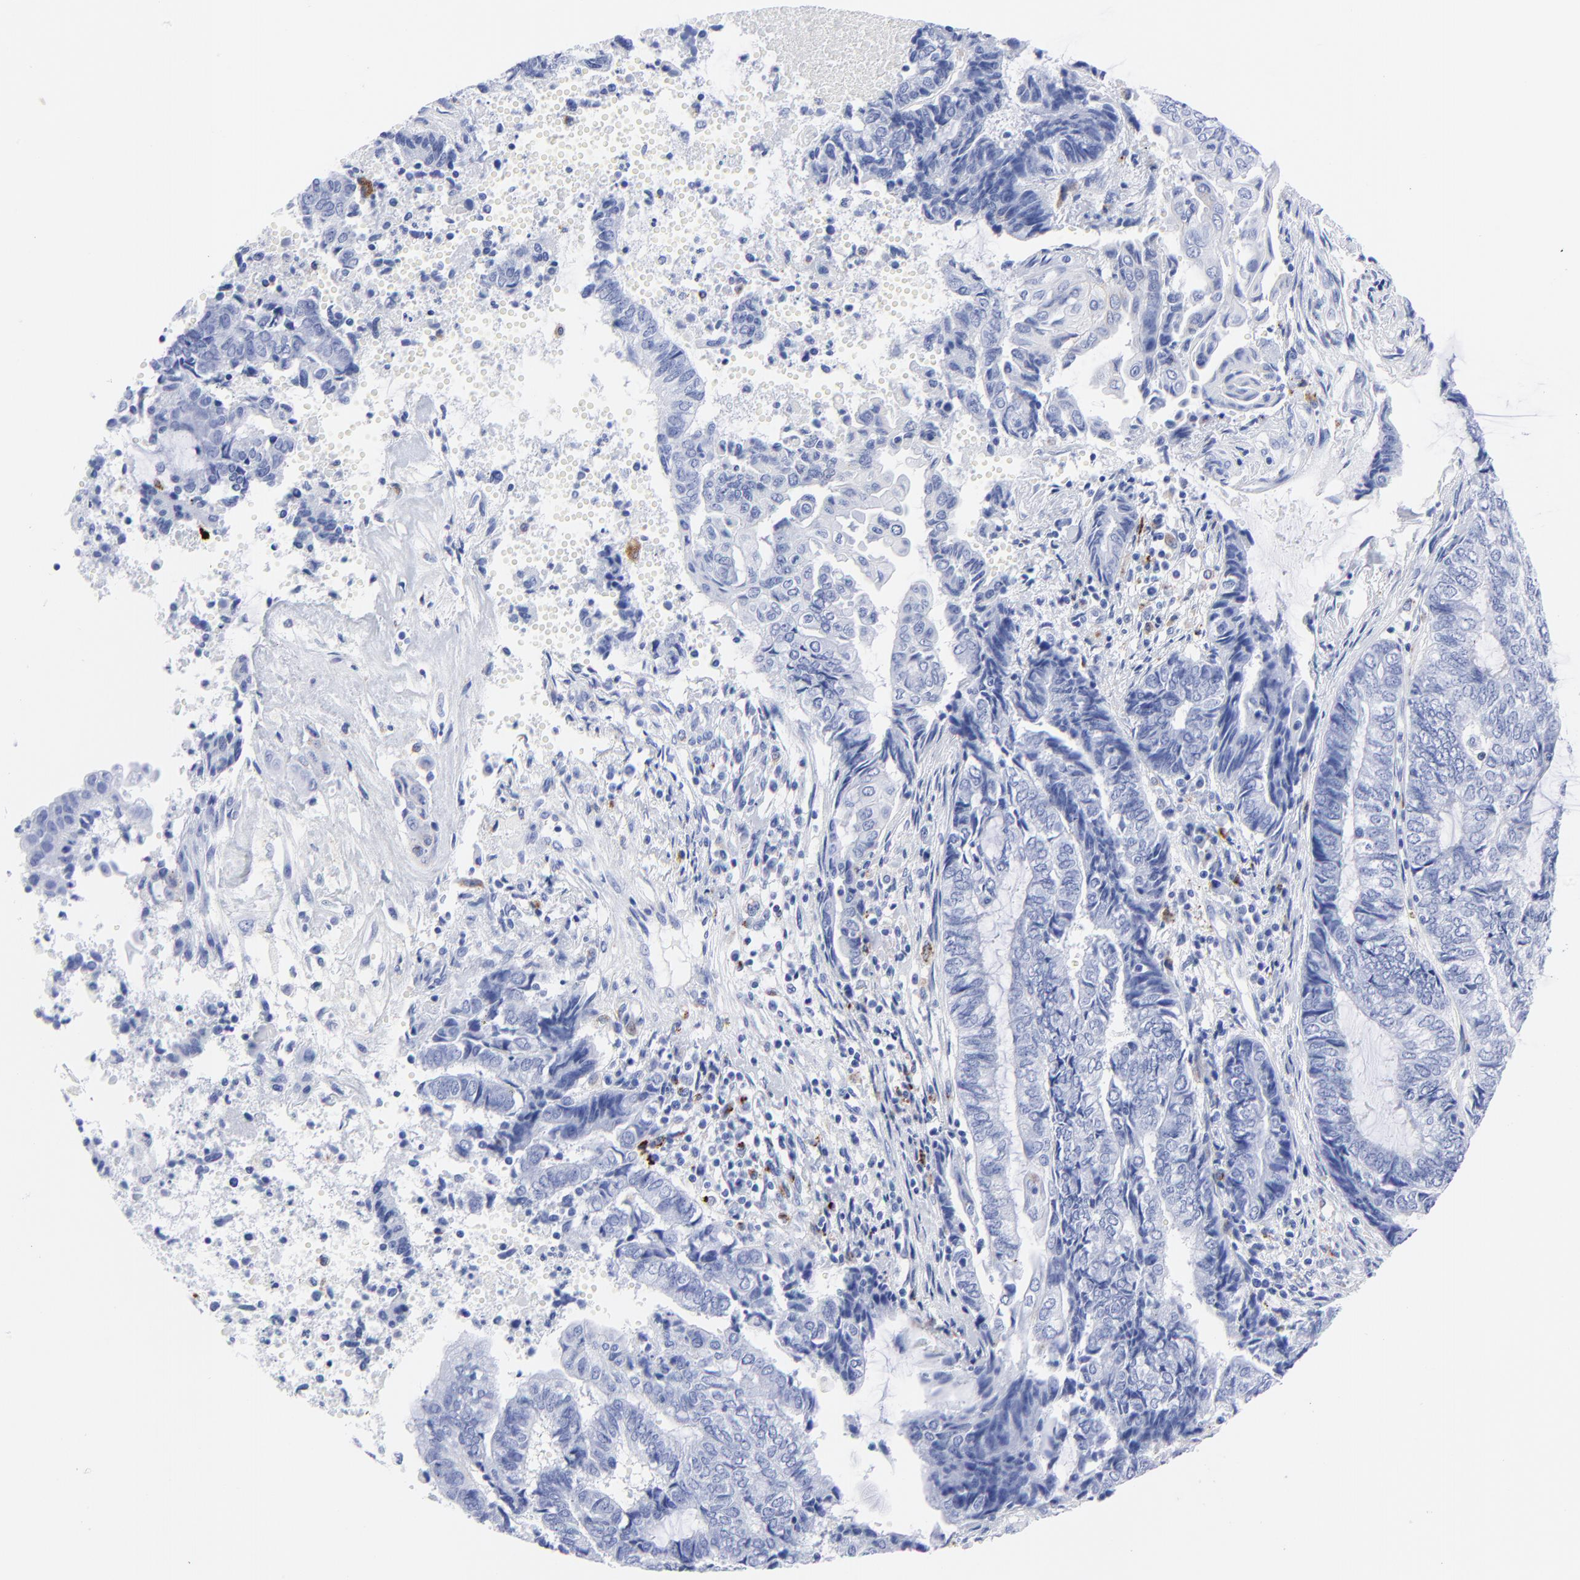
{"staining": {"intensity": "negative", "quantity": "none", "location": "none"}, "tissue": "endometrial cancer", "cell_type": "Tumor cells", "image_type": "cancer", "snomed": [{"axis": "morphology", "description": "Adenocarcinoma, NOS"}, {"axis": "topography", "description": "Uterus"}, {"axis": "topography", "description": "Endometrium"}], "caption": "High power microscopy histopathology image of an immunohistochemistry (IHC) histopathology image of endometrial cancer, revealing no significant staining in tumor cells.", "gene": "CPVL", "patient": {"sex": "female", "age": 70}}